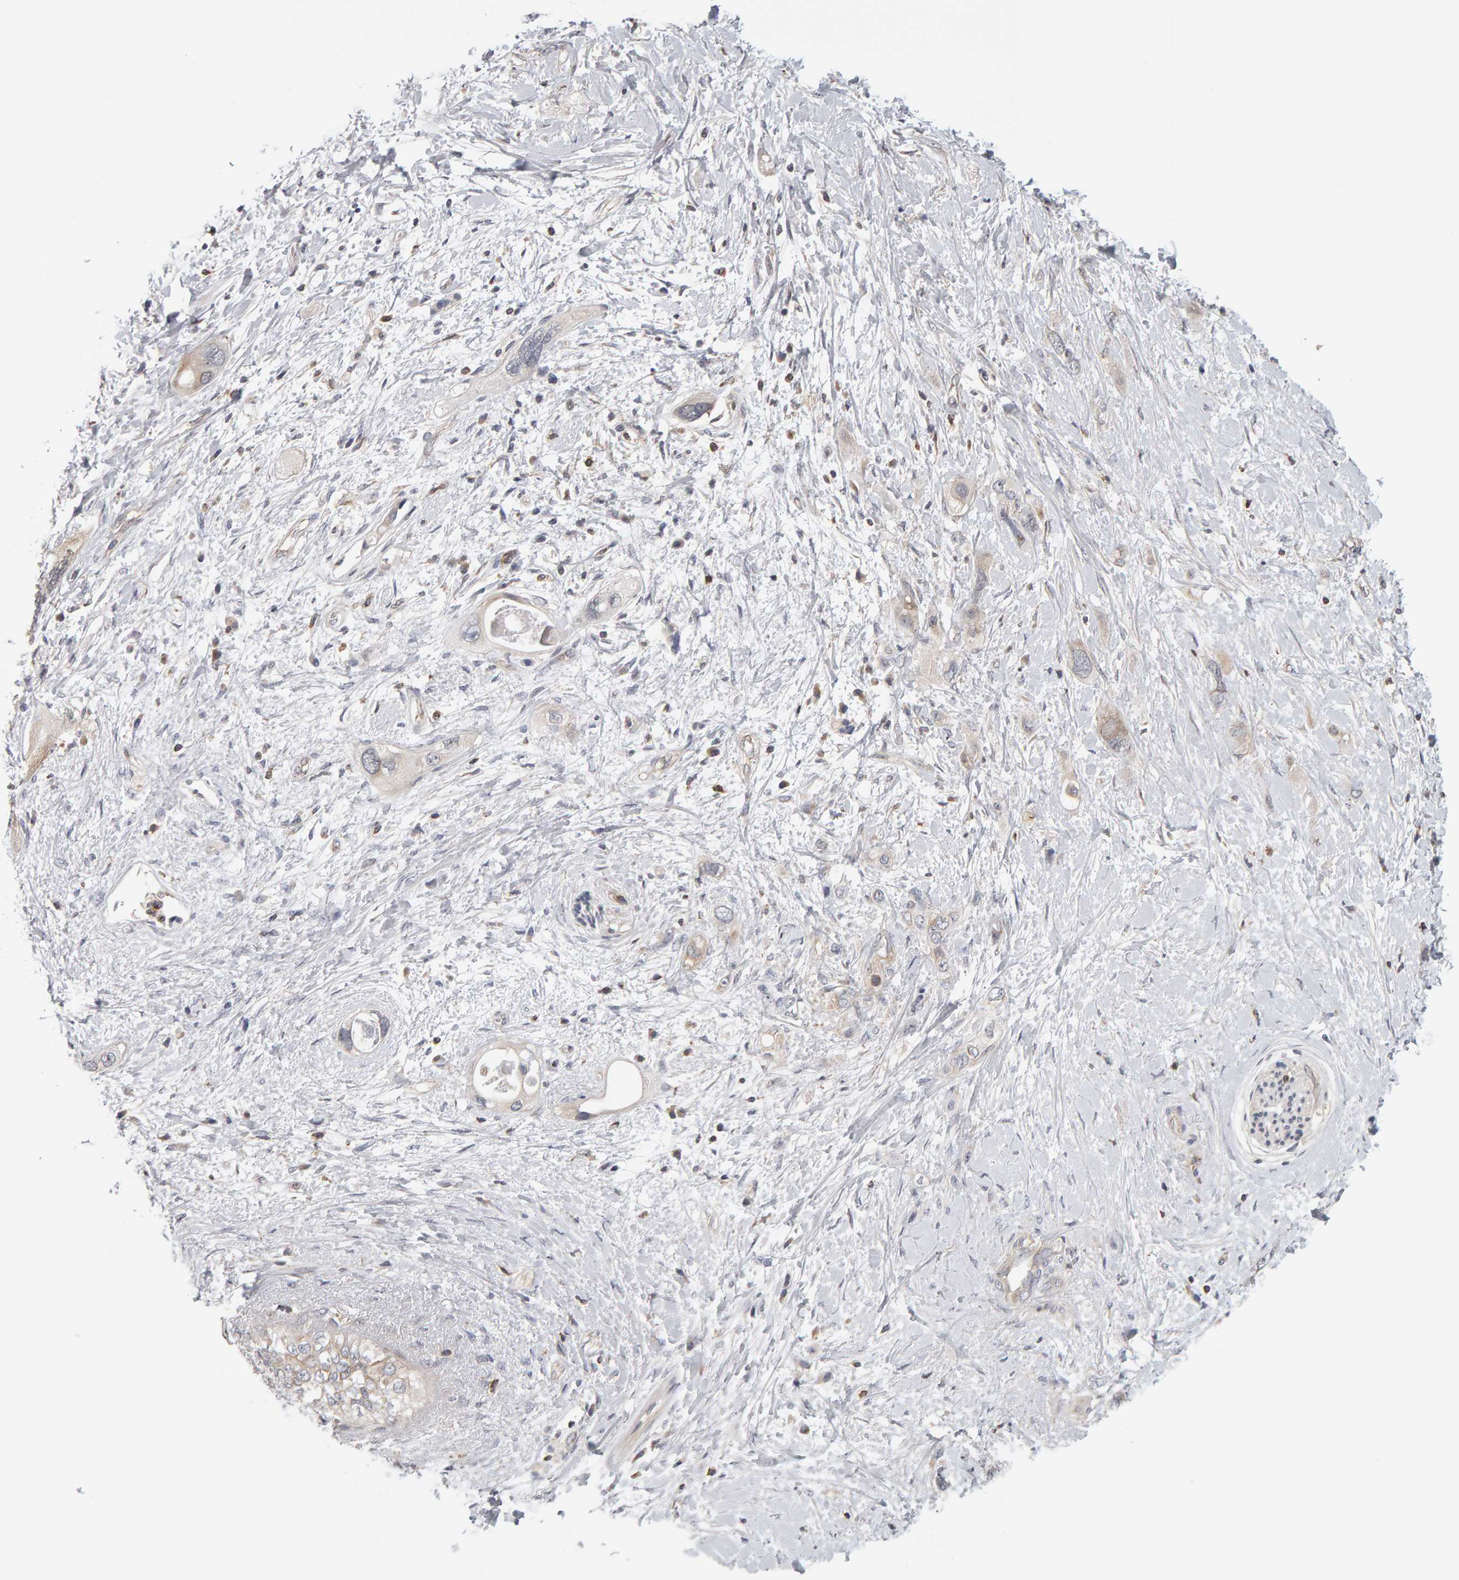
{"staining": {"intensity": "weak", "quantity": "<25%", "location": "cytoplasmic/membranous"}, "tissue": "pancreatic cancer", "cell_type": "Tumor cells", "image_type": "cancer", "snomed": [{"axis": "morphology", "description": "Adenocarcinoma, NOS"}, {"axis": "topography", "description": "Pancreas"}], "caption": "There is no significant expression in tumor cells of pancreatic cancer (adenocarcinoma).", "gene": "MSRA", "patient": {"sex": "female", "age": 56}}